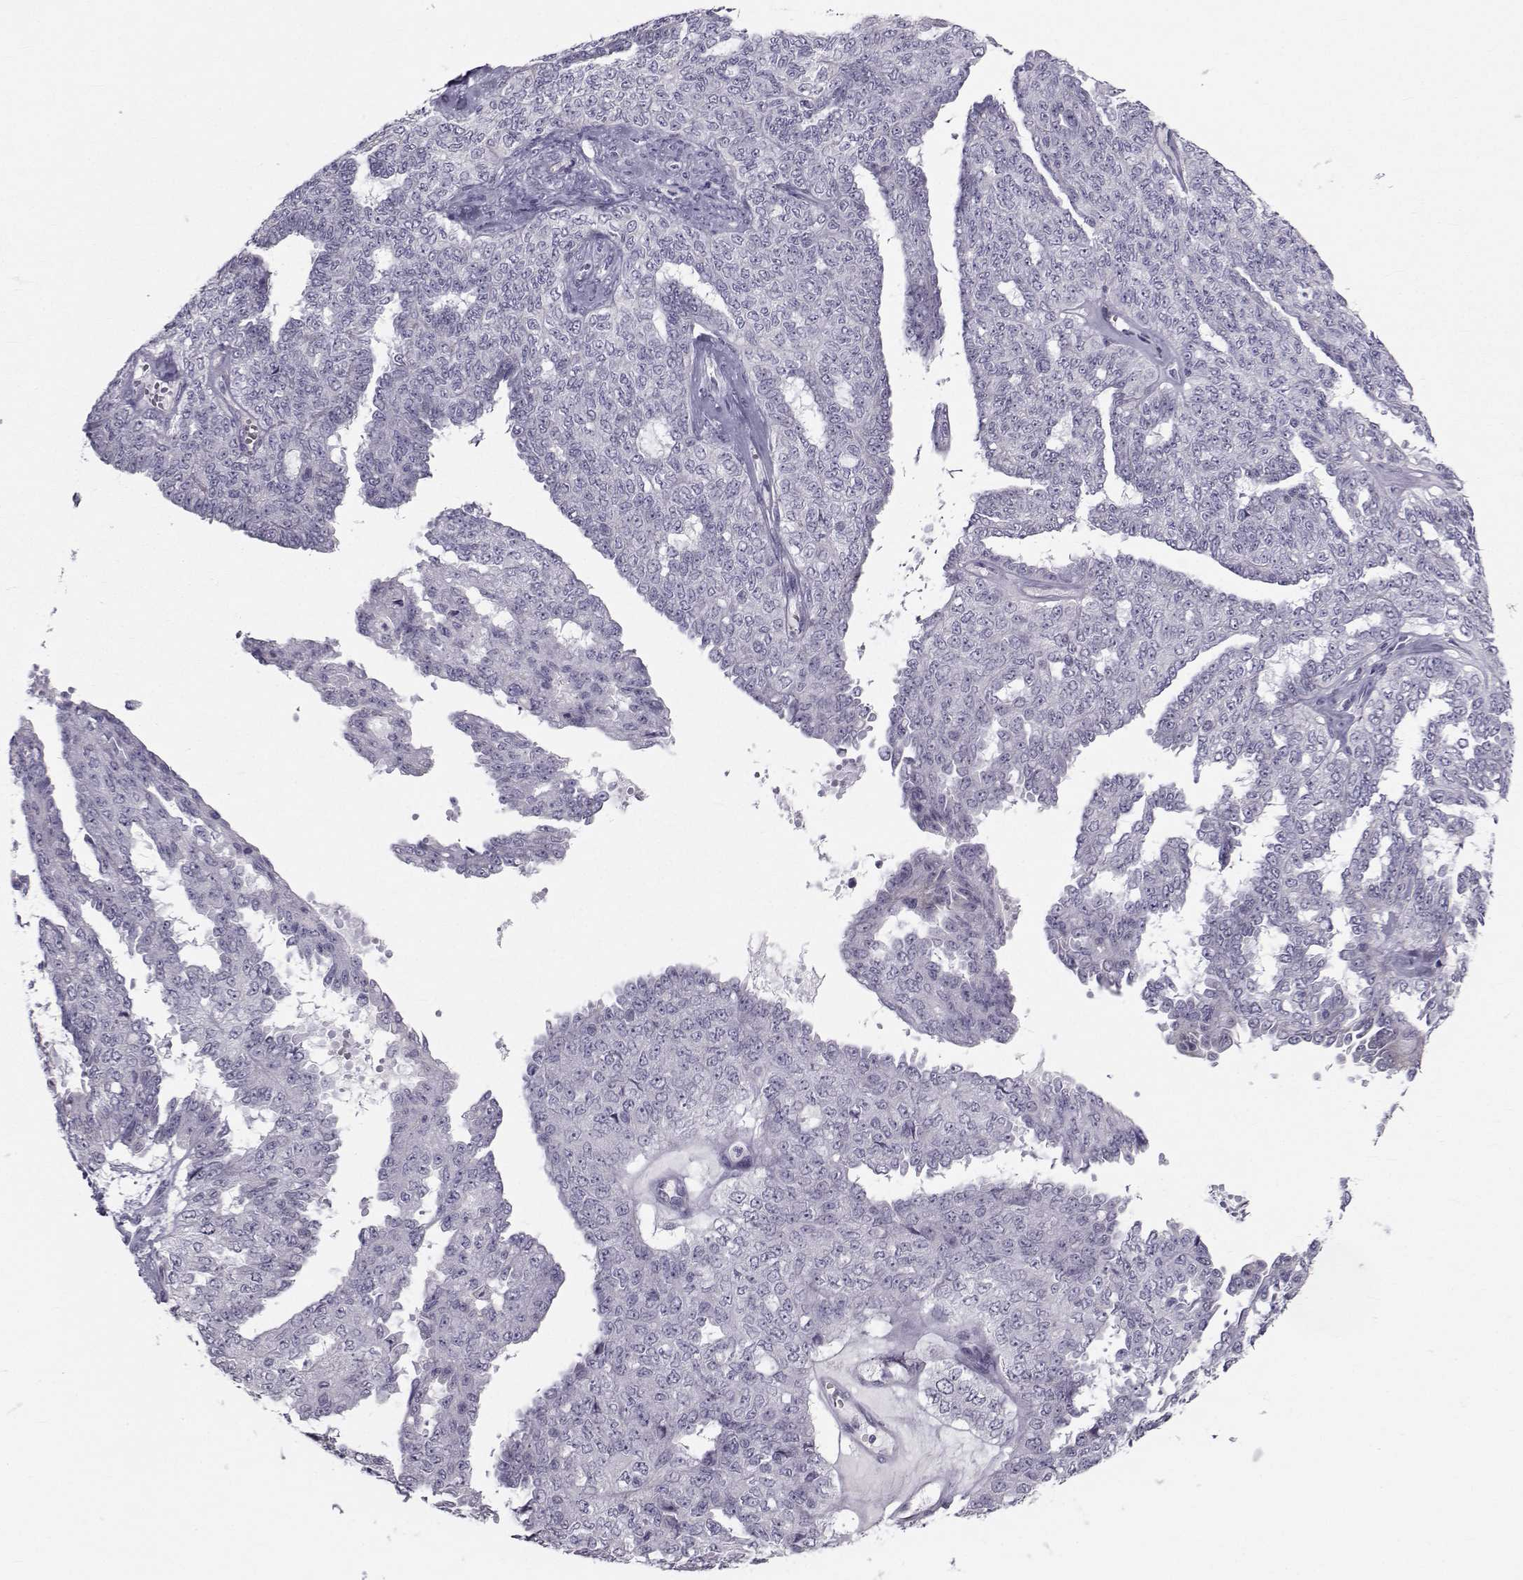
{"staining": {"intensity": "negative", "quantity": "none", "location": "none"}, "tissue": "ovarian cancer", "cell_type": "Tumor cells", "image_type": "cancer", "snomed": [{"axis": "morphology", "description": "Cystadenocarcinoma, serous, NOS"}, {"axis": "topography", "description": "Ovary"}], "caption": "The micrograph exhibits no significant expression in tumor cells of ovarian cancer.", "gene": "GARIN3", "patient": {"sex": "female", "age": 71}}